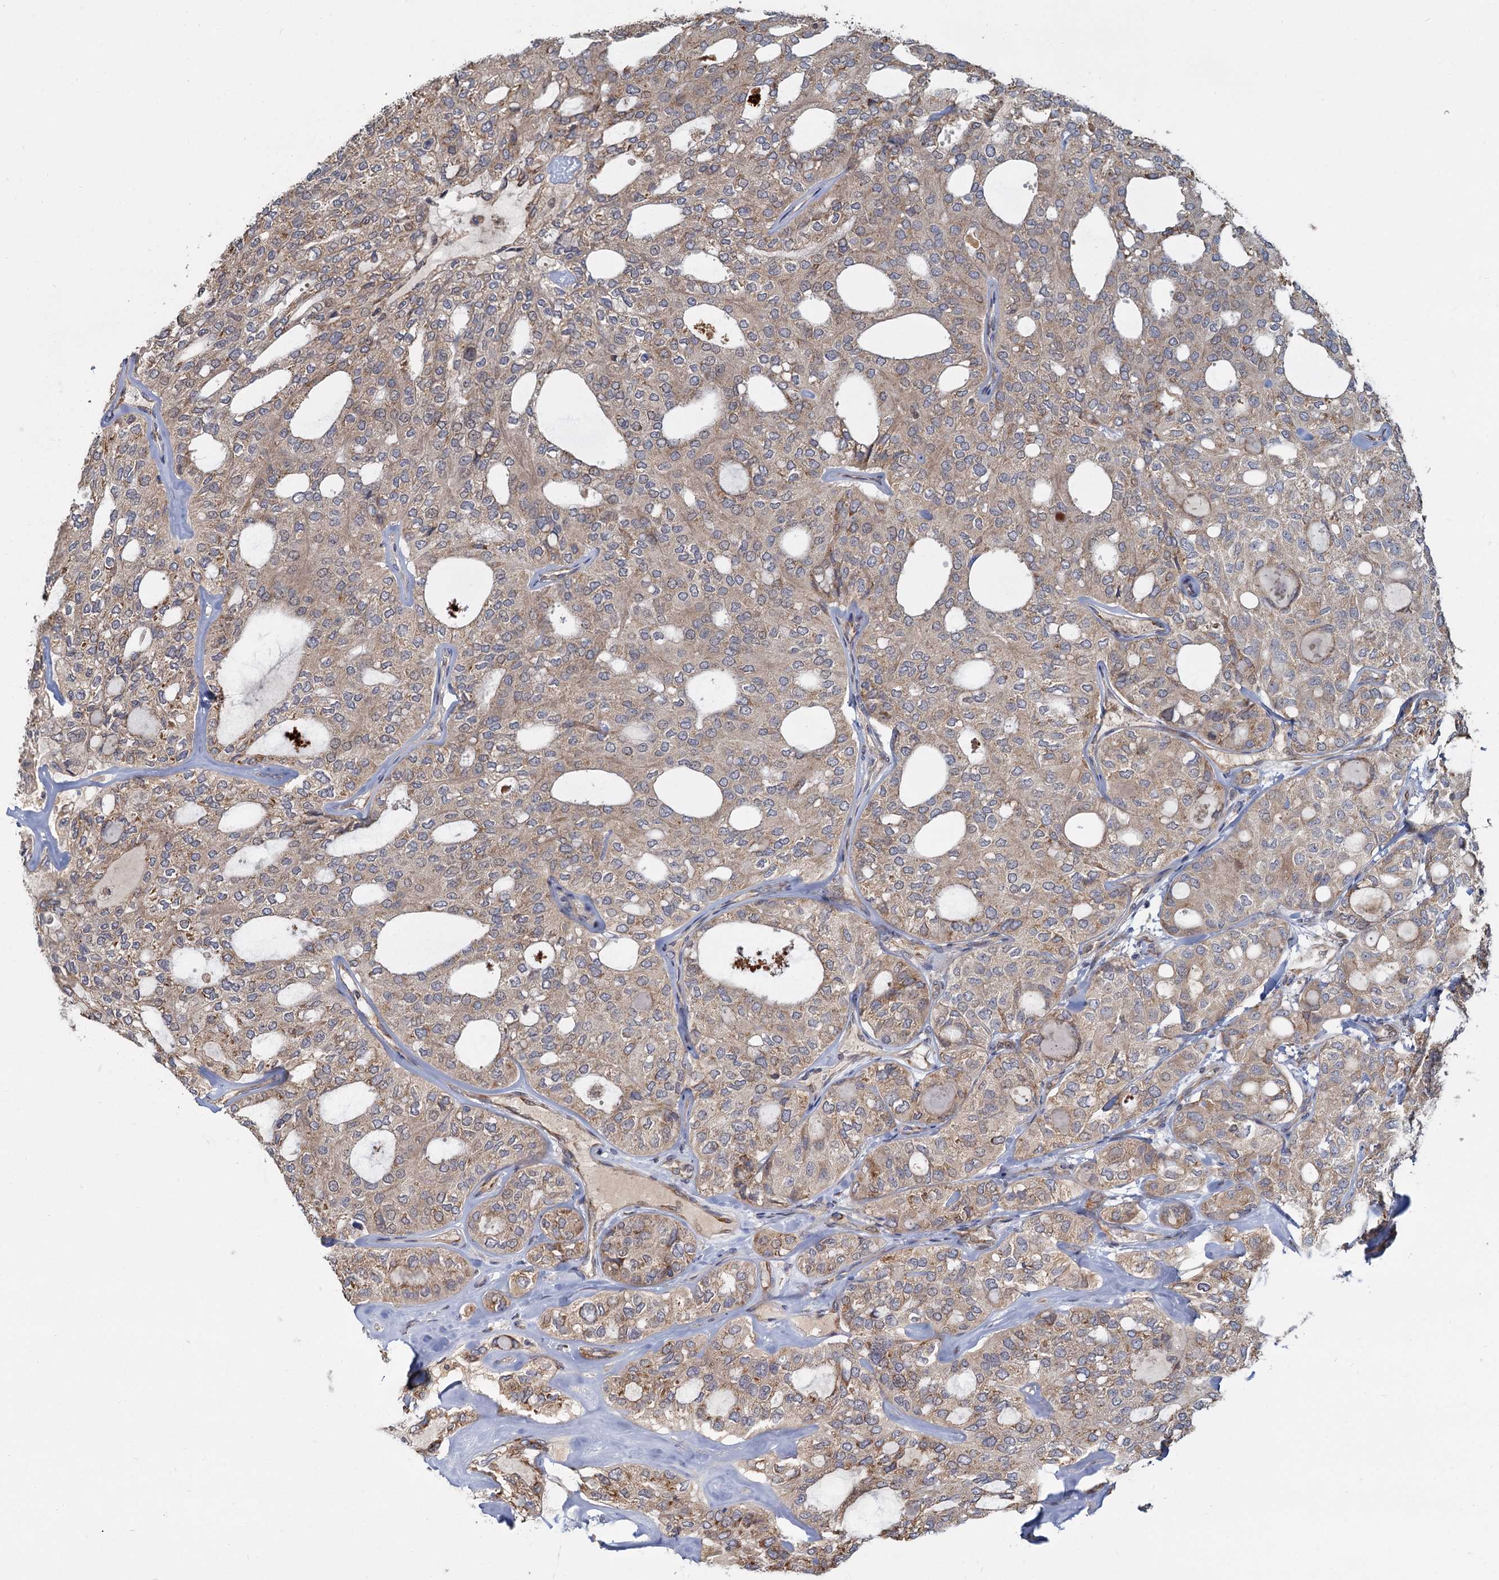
{"staining": {"intensity": "moderate", "quantity": ">75%", "location": "cytoplasmic/membranous"}, "tissue": "thyroid cancer", "cell_type": "Tumor cells", "image_type": "cancer", "snomed": [{"axis": "morphology", "description": "Follicular adenoma carcinoma, NOS"}, {"axis": "topography", "description": "Thyroid gland"}], "caption": "This is an image of immunohistochemistry staining of thyroid follicular adenoma carcinoma, which shows moderate expression in the cytoplasmic/membranous of tumor cells.", "gene": "LRRC51", "patient": {"sex": "male", "age": 75}}